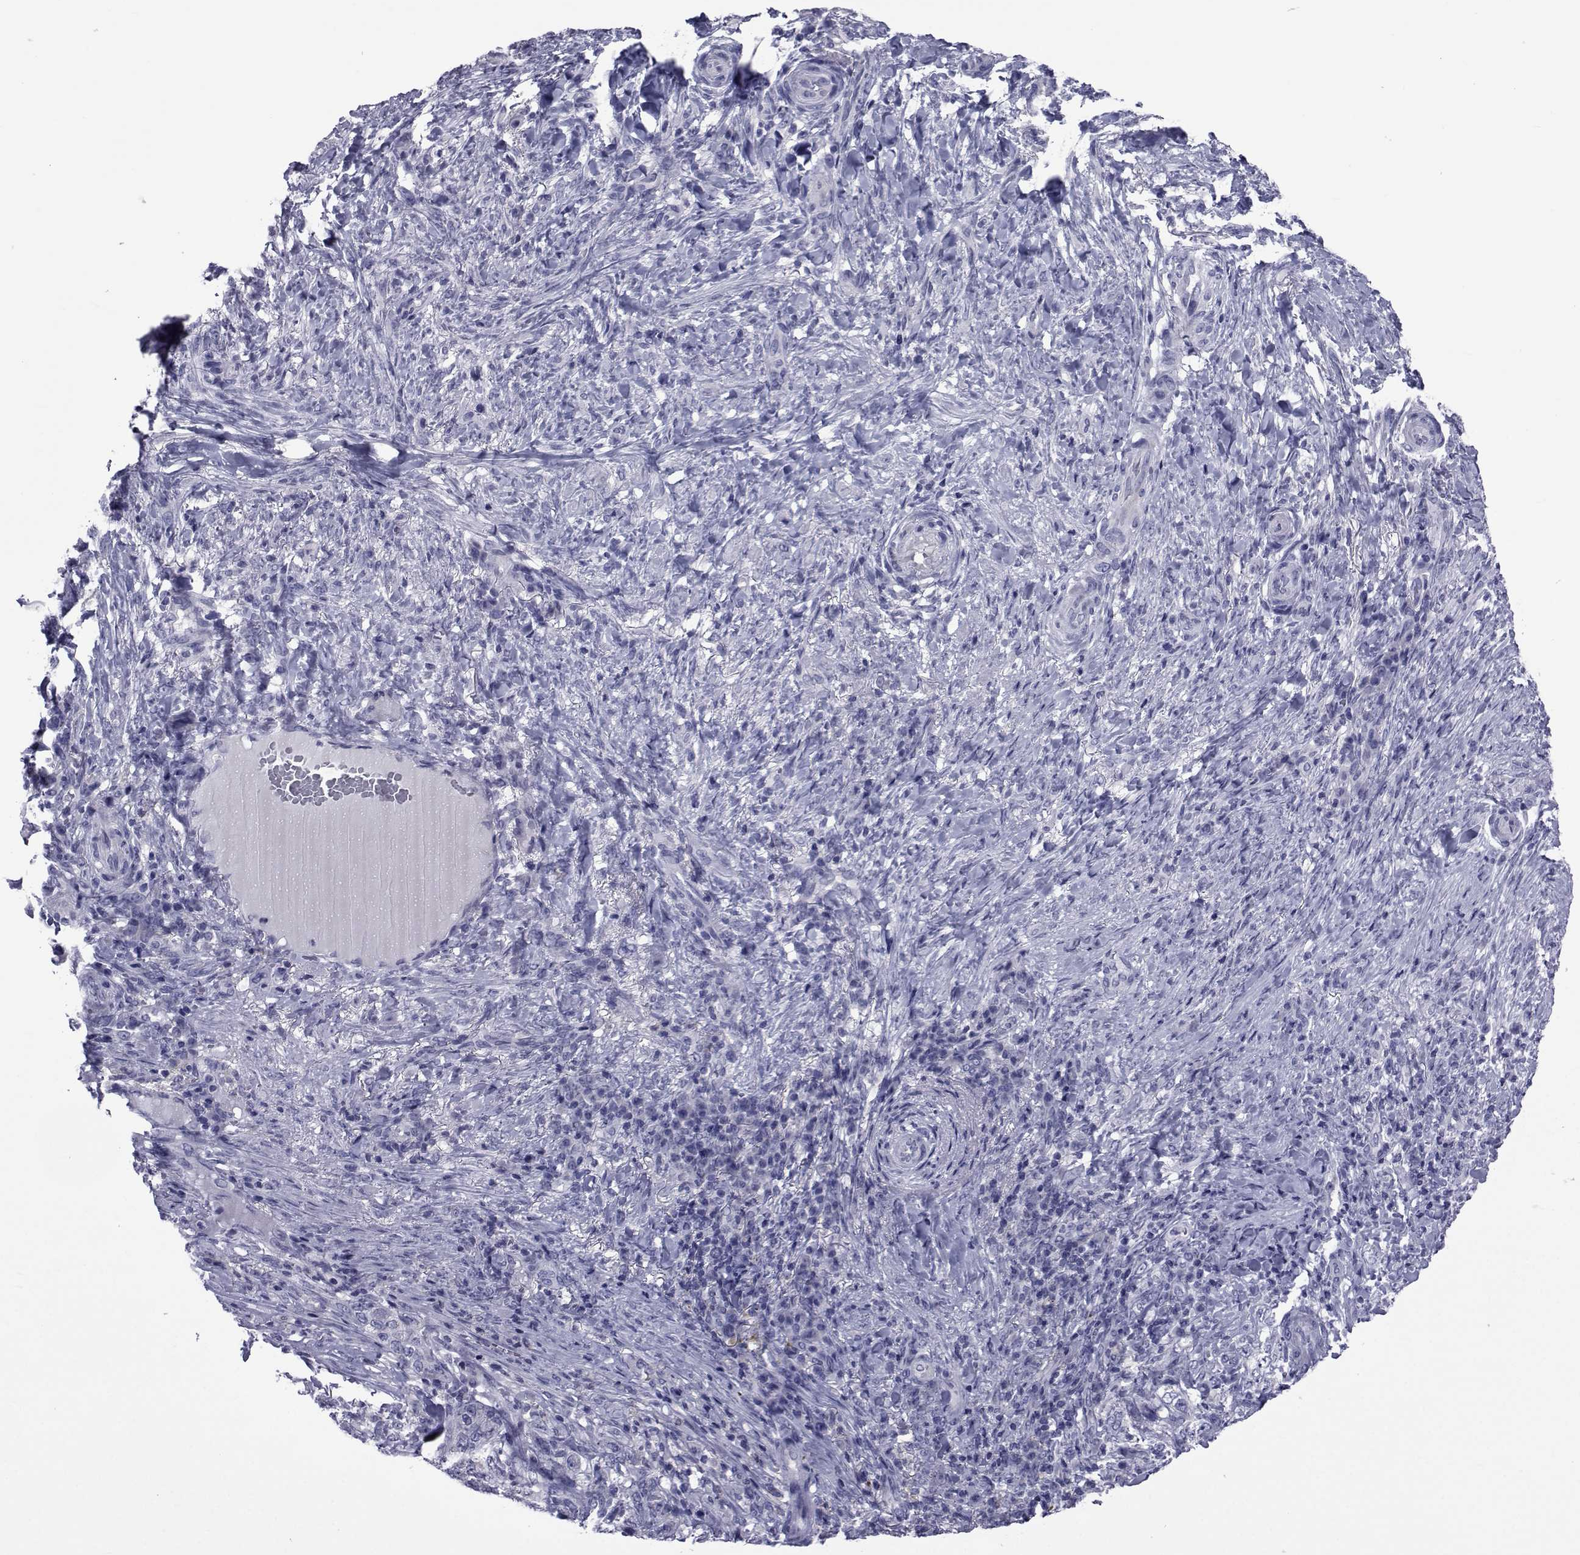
{"staining": {"intensity": "negative", "quantity": "none", "location": "none"}, "tissue": "skin cancer", "cell_type": "Tumor cells", "image_type": "cancer", "snomed": [{"axis": "morphology", "description": "Basal cell carcinoma"}, {"axis": "topography", "description": "Skin"}], "caption": "Human skin cancer stained for a protein using immunohistochemistry (IHC) reveals no expression in tumor cells.", "gene": "GKAP1", "patient": {"sex": "female", "age": 69}}